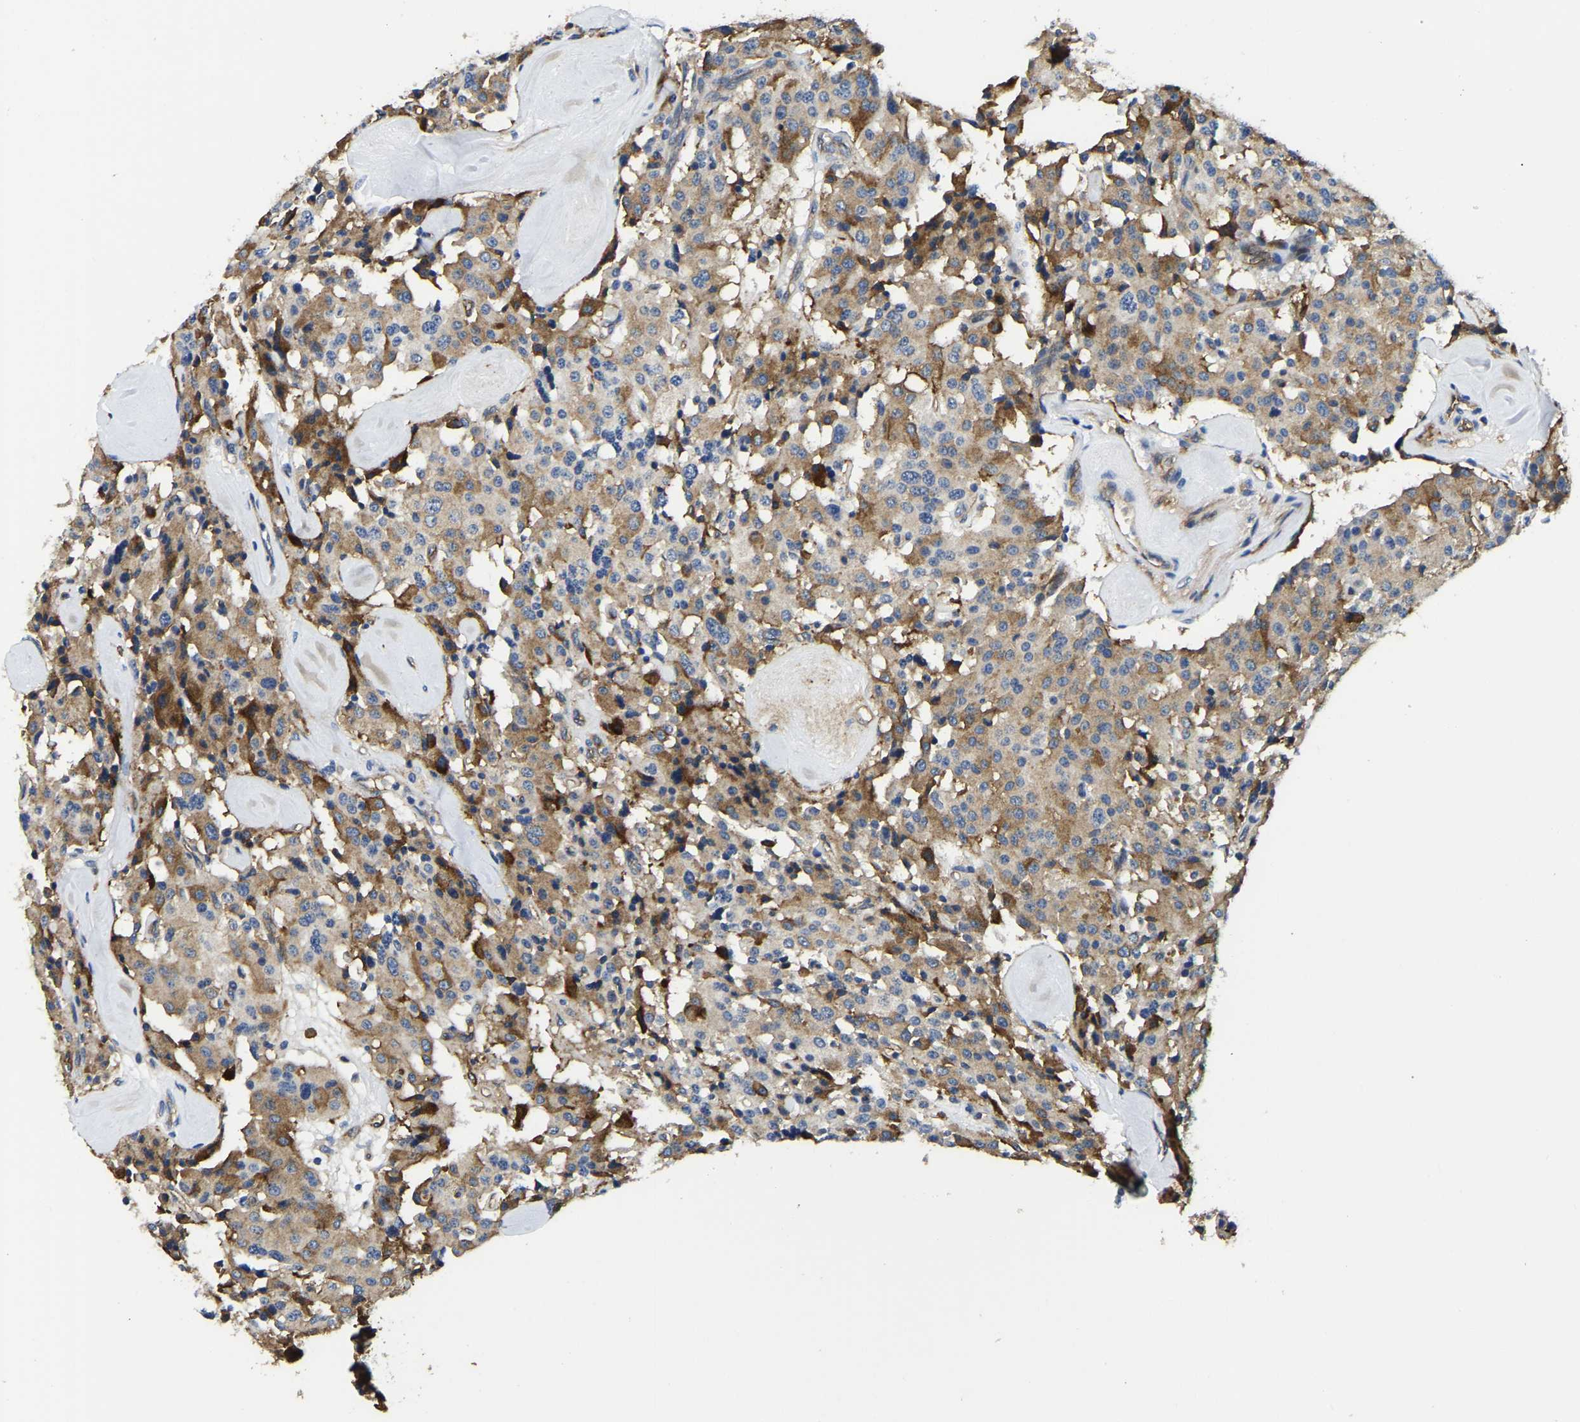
{"staining": {"intensity": "moderate", "quantity": ">75%", "location": "cytoplasmic/membranous"}, "tissue": "carcinoid", "cell_type": "Tumor cells", "image_type": "cancer", "snomed": [{"axis": "morphology", "description": "Carcinoid, malignant, NOS"}, {"axis": "topography", "description": "Lung"}], "caption": "About >75% of tumor cells in carcinoid demonstrate moderate cytoplasmic/membranous protein positivity as visualized by brown immunohistochemical staining.", "gene": "ITGA2", "patient": {"sex": "male", "age": 30}}